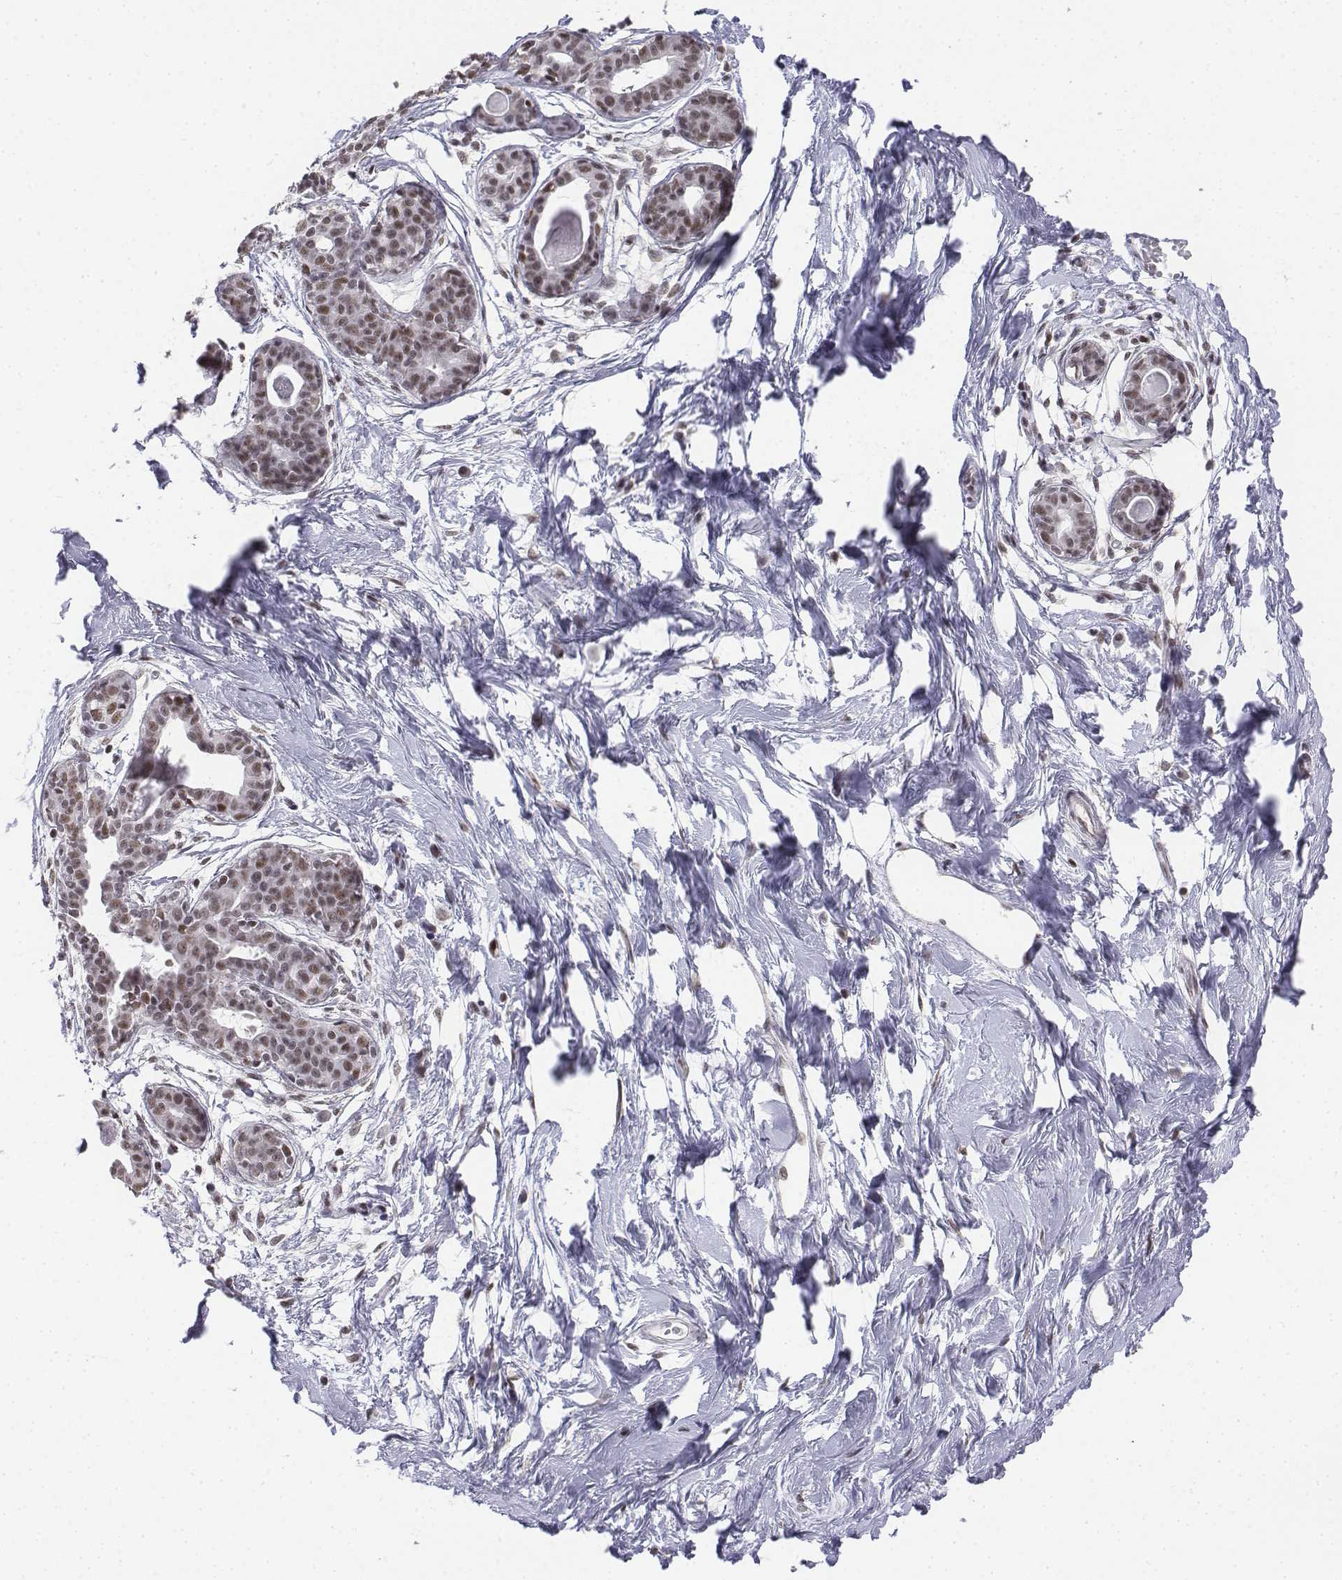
{"staining": {"intensity": "weak", "quantity": ">75%", "location": "nuclear"}, "tissue": "breast", "cell_type": "Adipocytes", "image_type": "normal", "snomed": [{"axis": "morphology", "description": "Normal tissue, NOS"}, {"axis": "topography", "description": "Breast"}], "caption": "A micrograph of breast stained for a protein displays weak nuclear brown staining in adipocytes.", "gene": "SETD1A", "patient": {"sex": "female", "age": 45}}